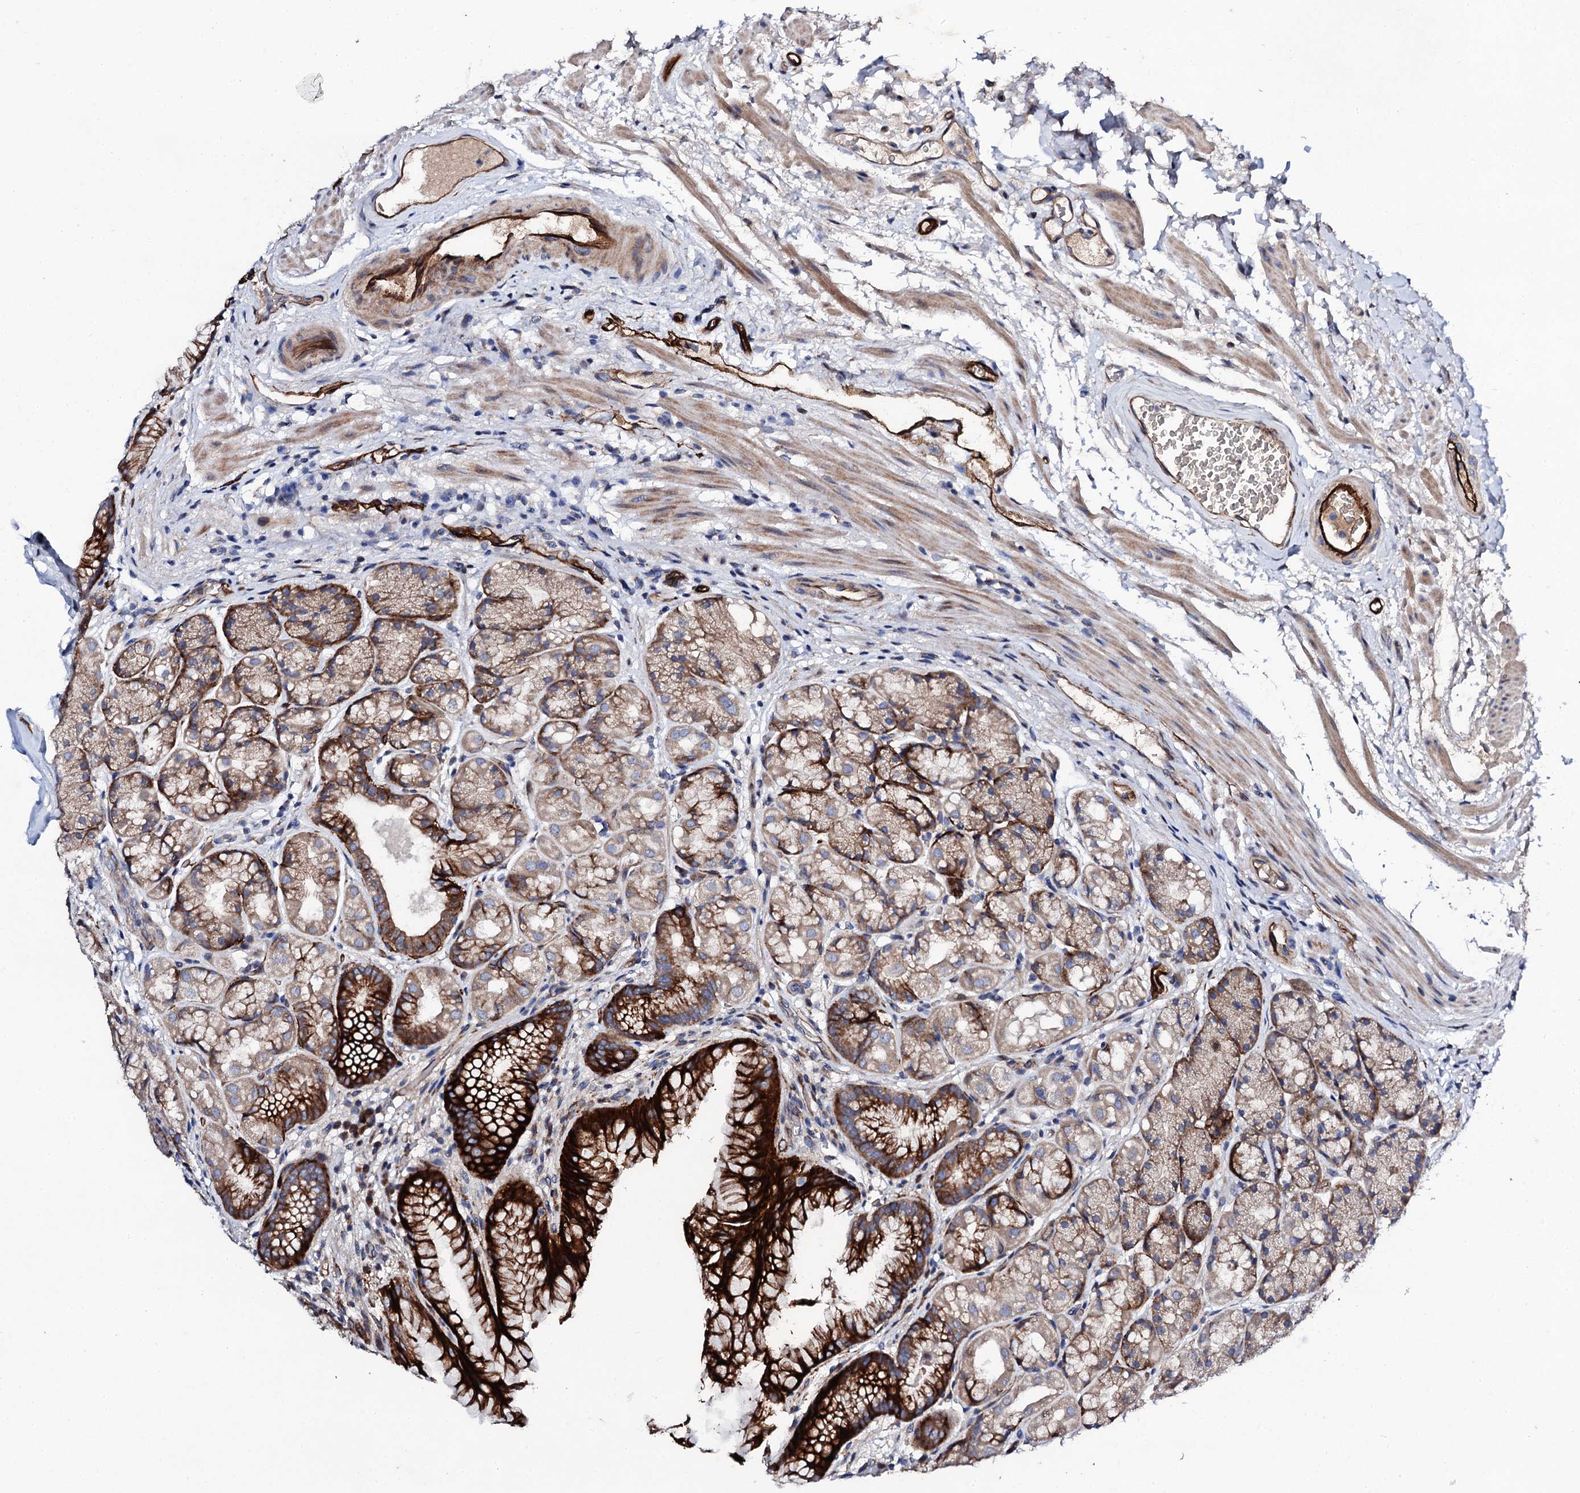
{"staining": {"intensity": "strong", "quantity": ">75%", "location": "cytoplasmic/membranous"}, "tissue": "stomach", "cell_type": "Glandular cells", "image_type": "normal", "snomed": [{"axis": "morphology", "description": "Normal tissue, NOS"}, {"axis": "topography", "description": "Stomach"}], "caption": "Brown immunohistochemical staining in normal human stomach exhibits strong cytoplasmic/membranous staining in approximately >75% of glandular cells. (Stains: DAB in brown, nuclei in blue, Microscopy: brightfield microscopy at high magnification).", "gene": "DBX1", "patient": {"sex": "male", "age": 63}}